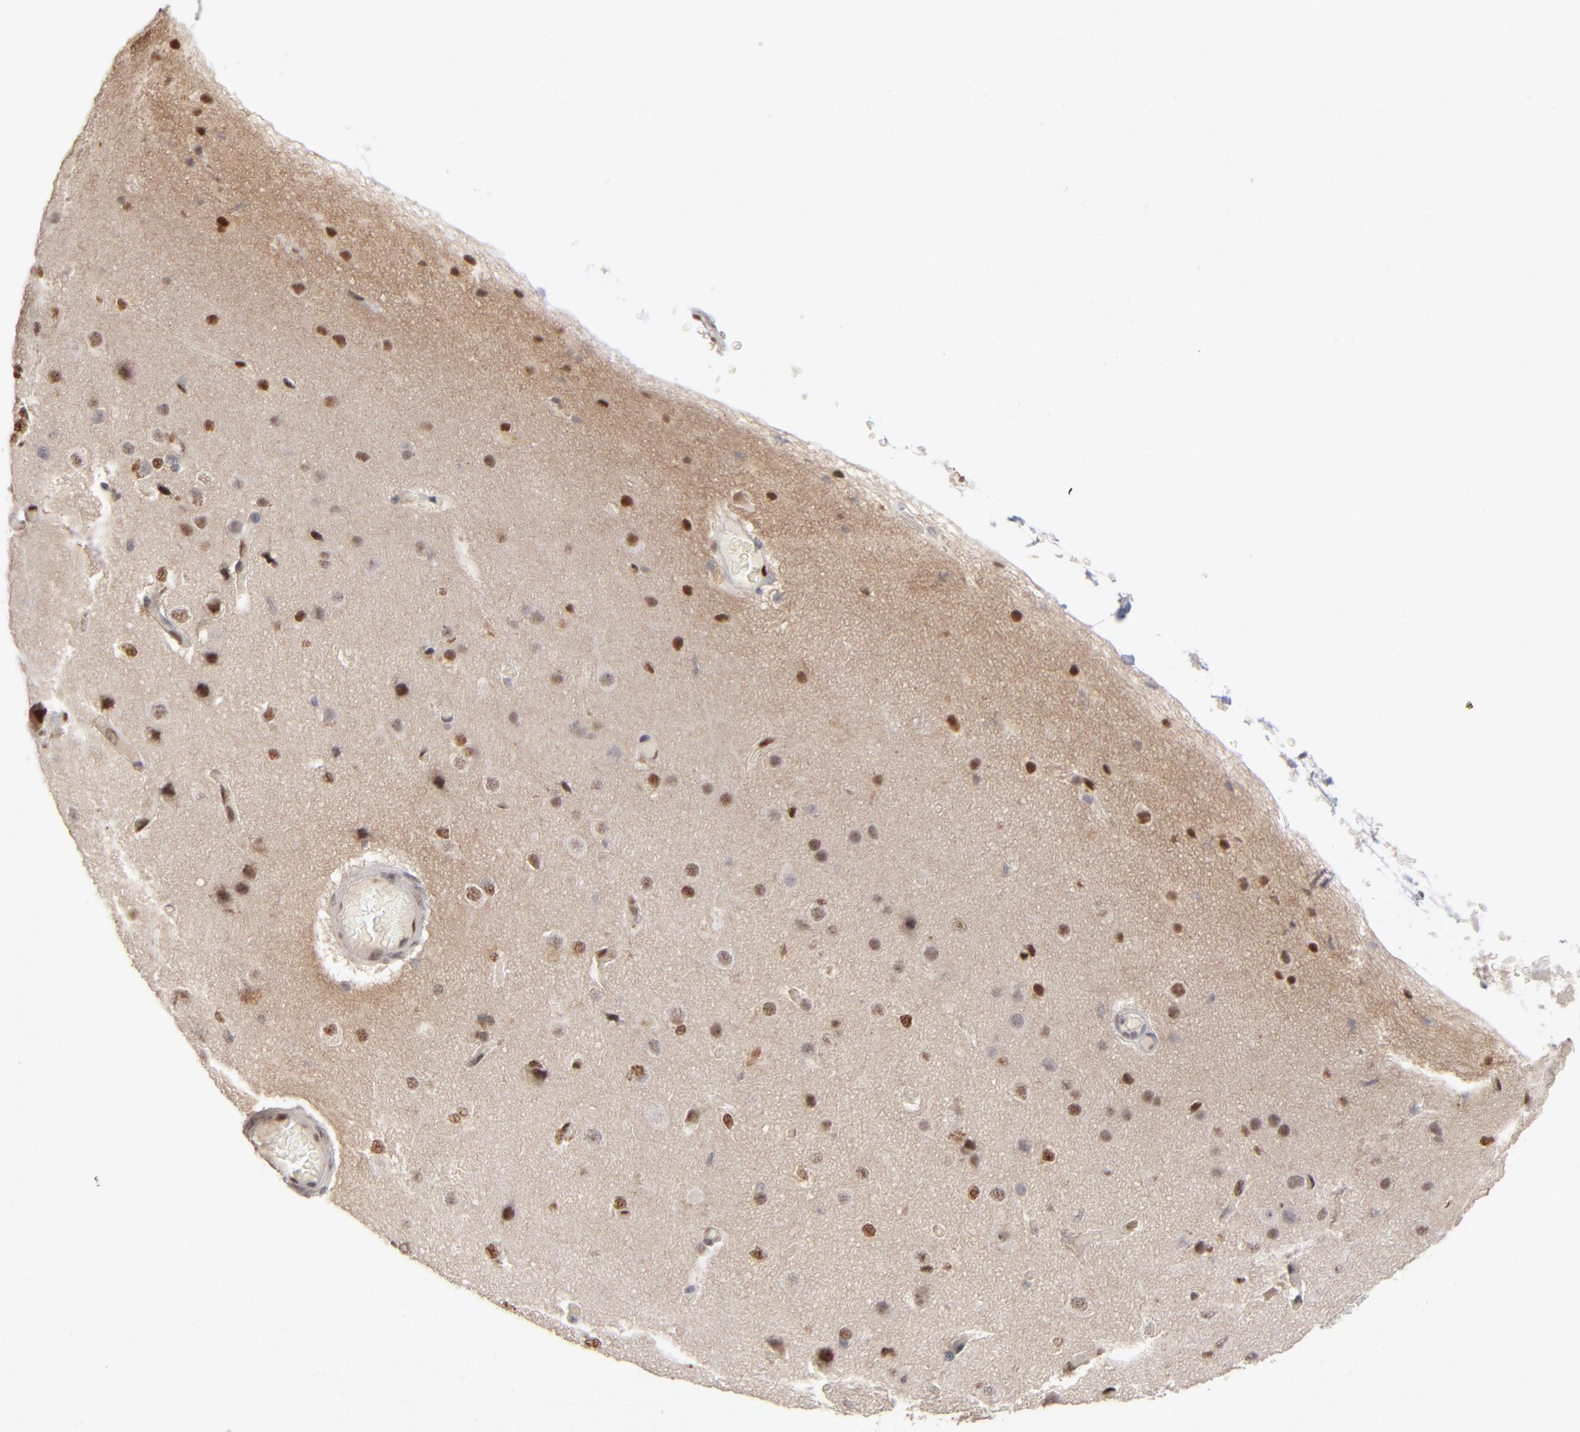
{"staining": {"intensity": "moderate", "quantity": "25%-75%", "location": "nuclear"}, "tissue": "cerebral cortex", "cell_type": "Endothelial cells", "image_type": "normal", "snomed": [{"axis": "morphology", "description": "Normal tissue, NOS"}, {"axis": "morphology", "description": "Glioma, malignant, High grade"}, {"axis": "topography", "description": "Cerebral cortex"}], "caption": "Immunohistochemistry (IHC) micrograph of unremarkable cerebral cortex: human cerebral cortex stained using immunohistochemistry (IHC) reveals medium levels of moderate protein expression localized specifically in the nuclear of endothelial cells, appearing as a nuclear brown color.", "gene": "NFIB", "patient": {"sex": "male", "age": 77}}